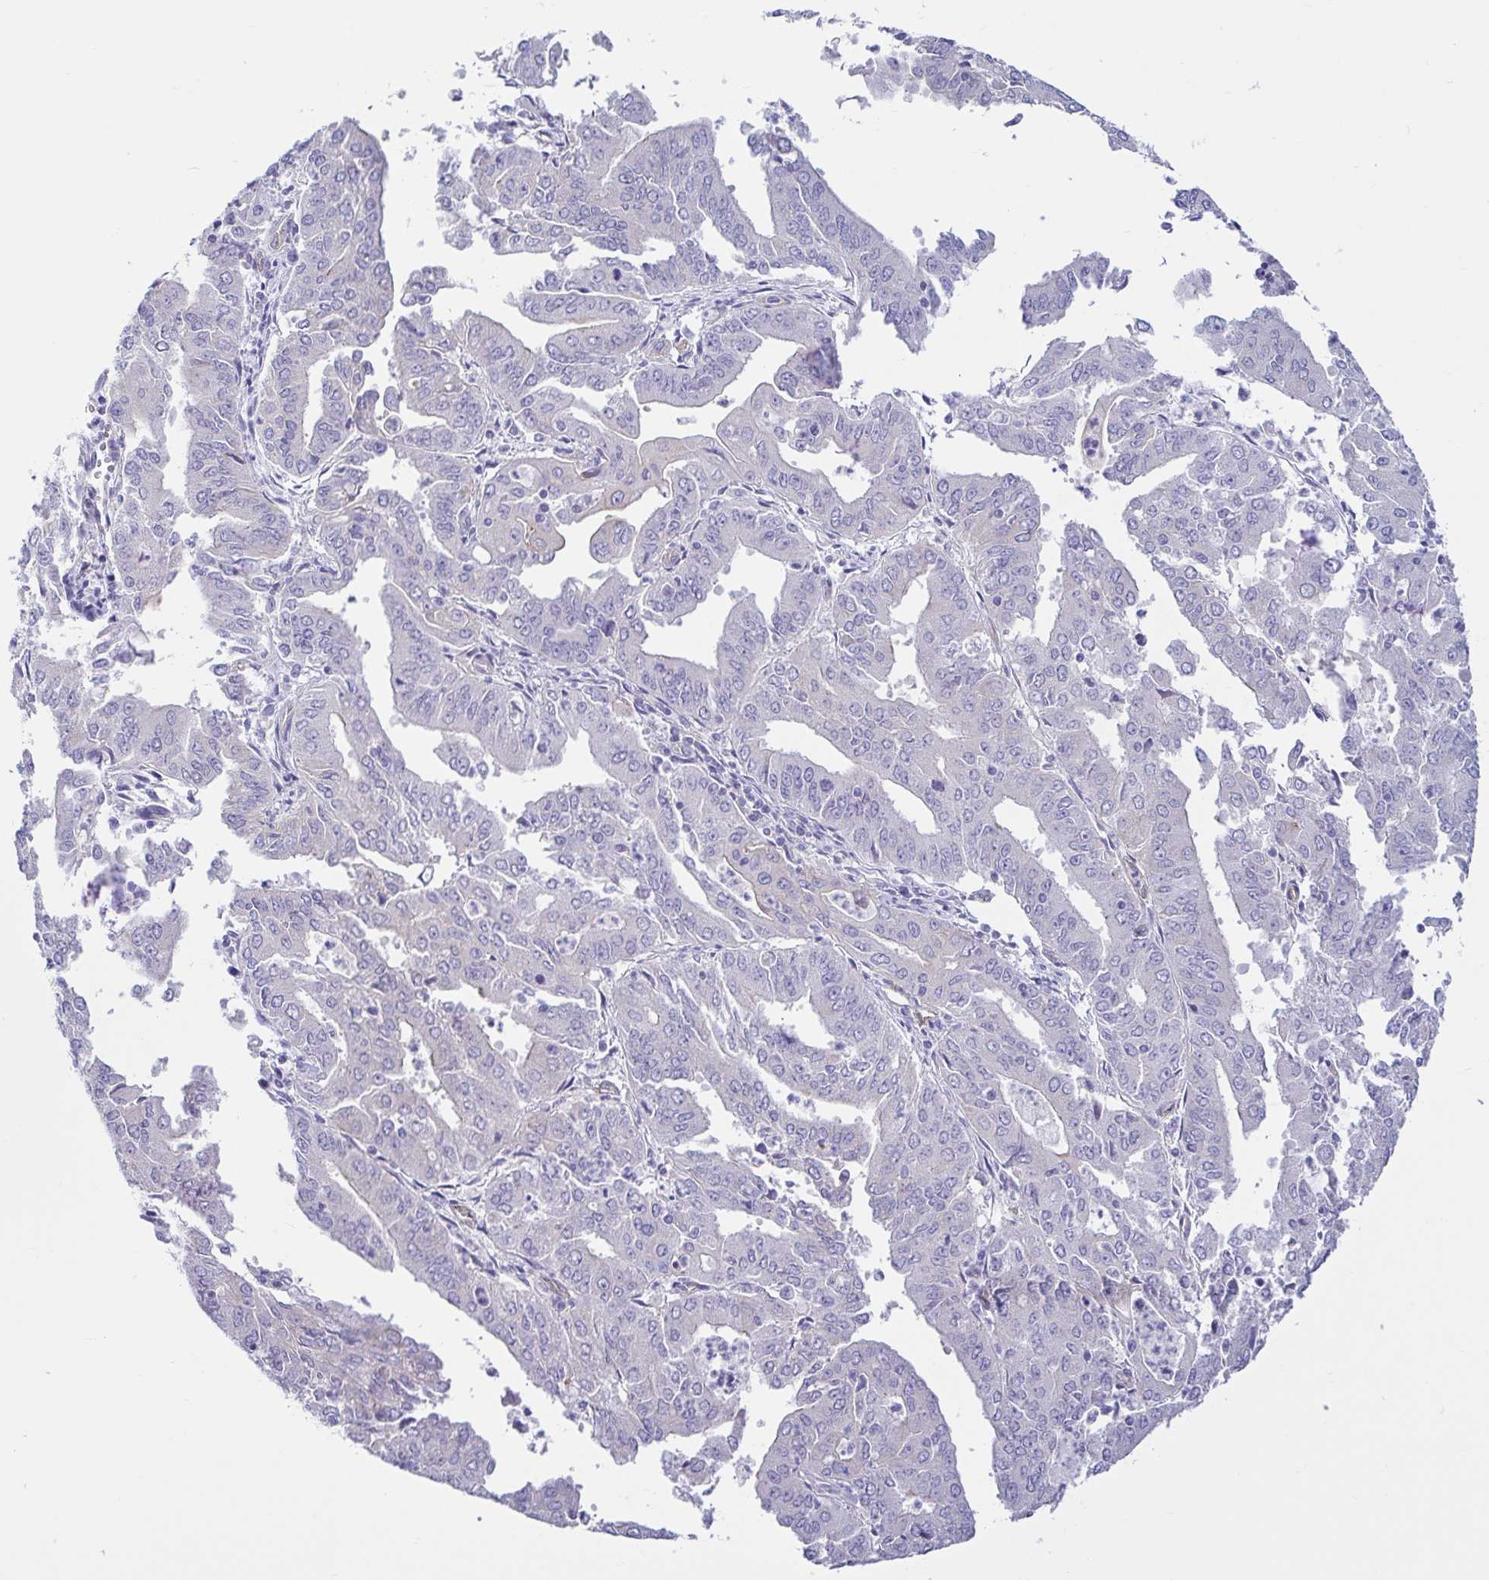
{"staining": {"intensity": "negative", "quantity": "none", "location": "none"}, "tissue": "cervical cancer", "cell_type": "Tumor cells", "image_type": "cancer", "snomed": [{"axis": "morphology", "description": "Adenocarcinoma, NOS"}, {"axis": "topography", "description": "Cervix"}], "caption": "A histopathology image of human cervical cancer (adenocarcinoma) is negative for staining in tumor cells.", "gene": "TNNI2", "patient": {"sex": "female", "age": 56}}